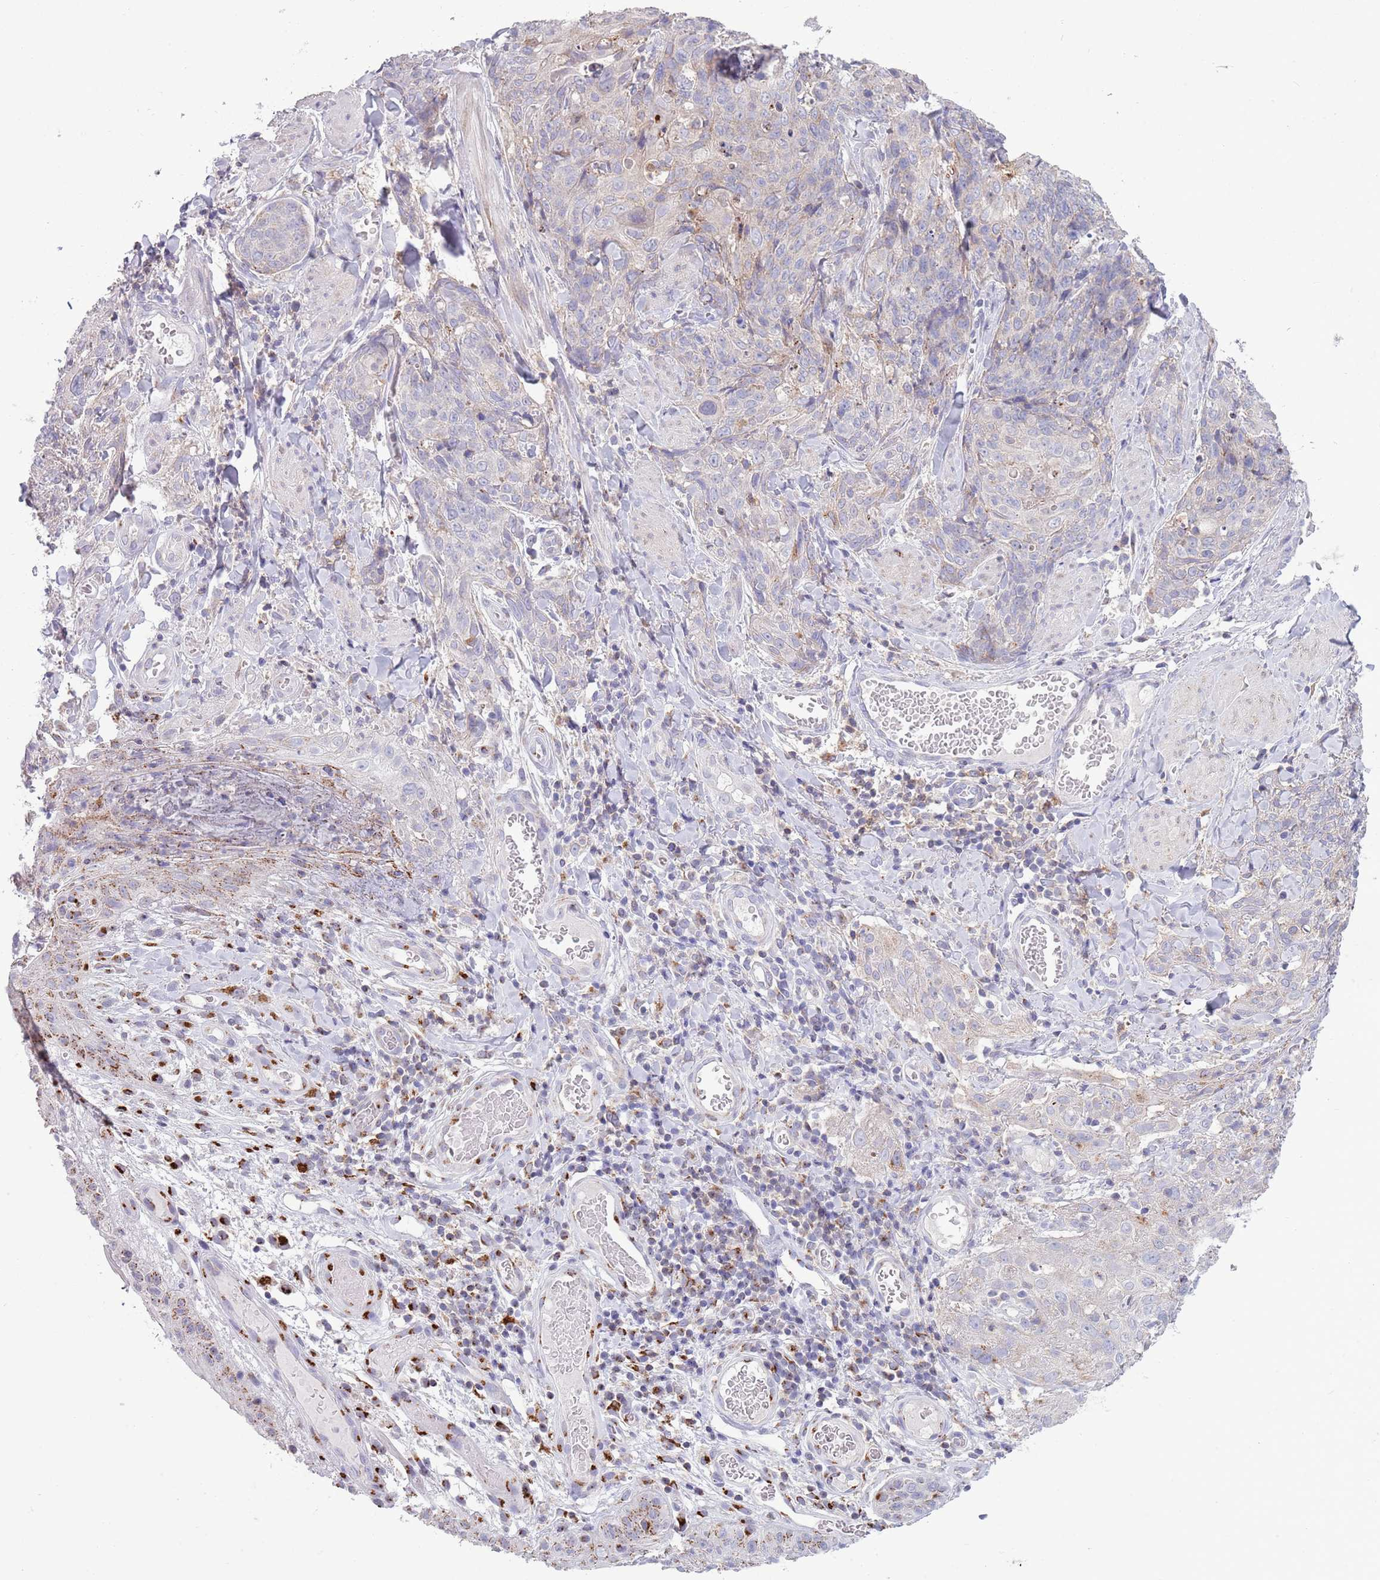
{"staining": {"intensity": "negative", "quantity": "none", "location": "none"}, "tissue": "skin cancer", "cell_type": "Tumor cells", "image_type": "cancer", "snomed": [{"axis": "morphology", "description": "Squamous cell carcinoma, NOS"}, {"axis": "topography", "description": "Skin"}, {"axis": "topography", "description": "Vulva"}], "caption": "Immunohistochemistry (IHC) photomicrograph of neoplastic tissue: human squamous cell carcinoma (skin) stained with DAB (3,3'-diaminobenzidine) displays no significant protein staining in tumor cells.", "gene": "ACSBG1", "patient": {"sex": "female", "age": 85}}